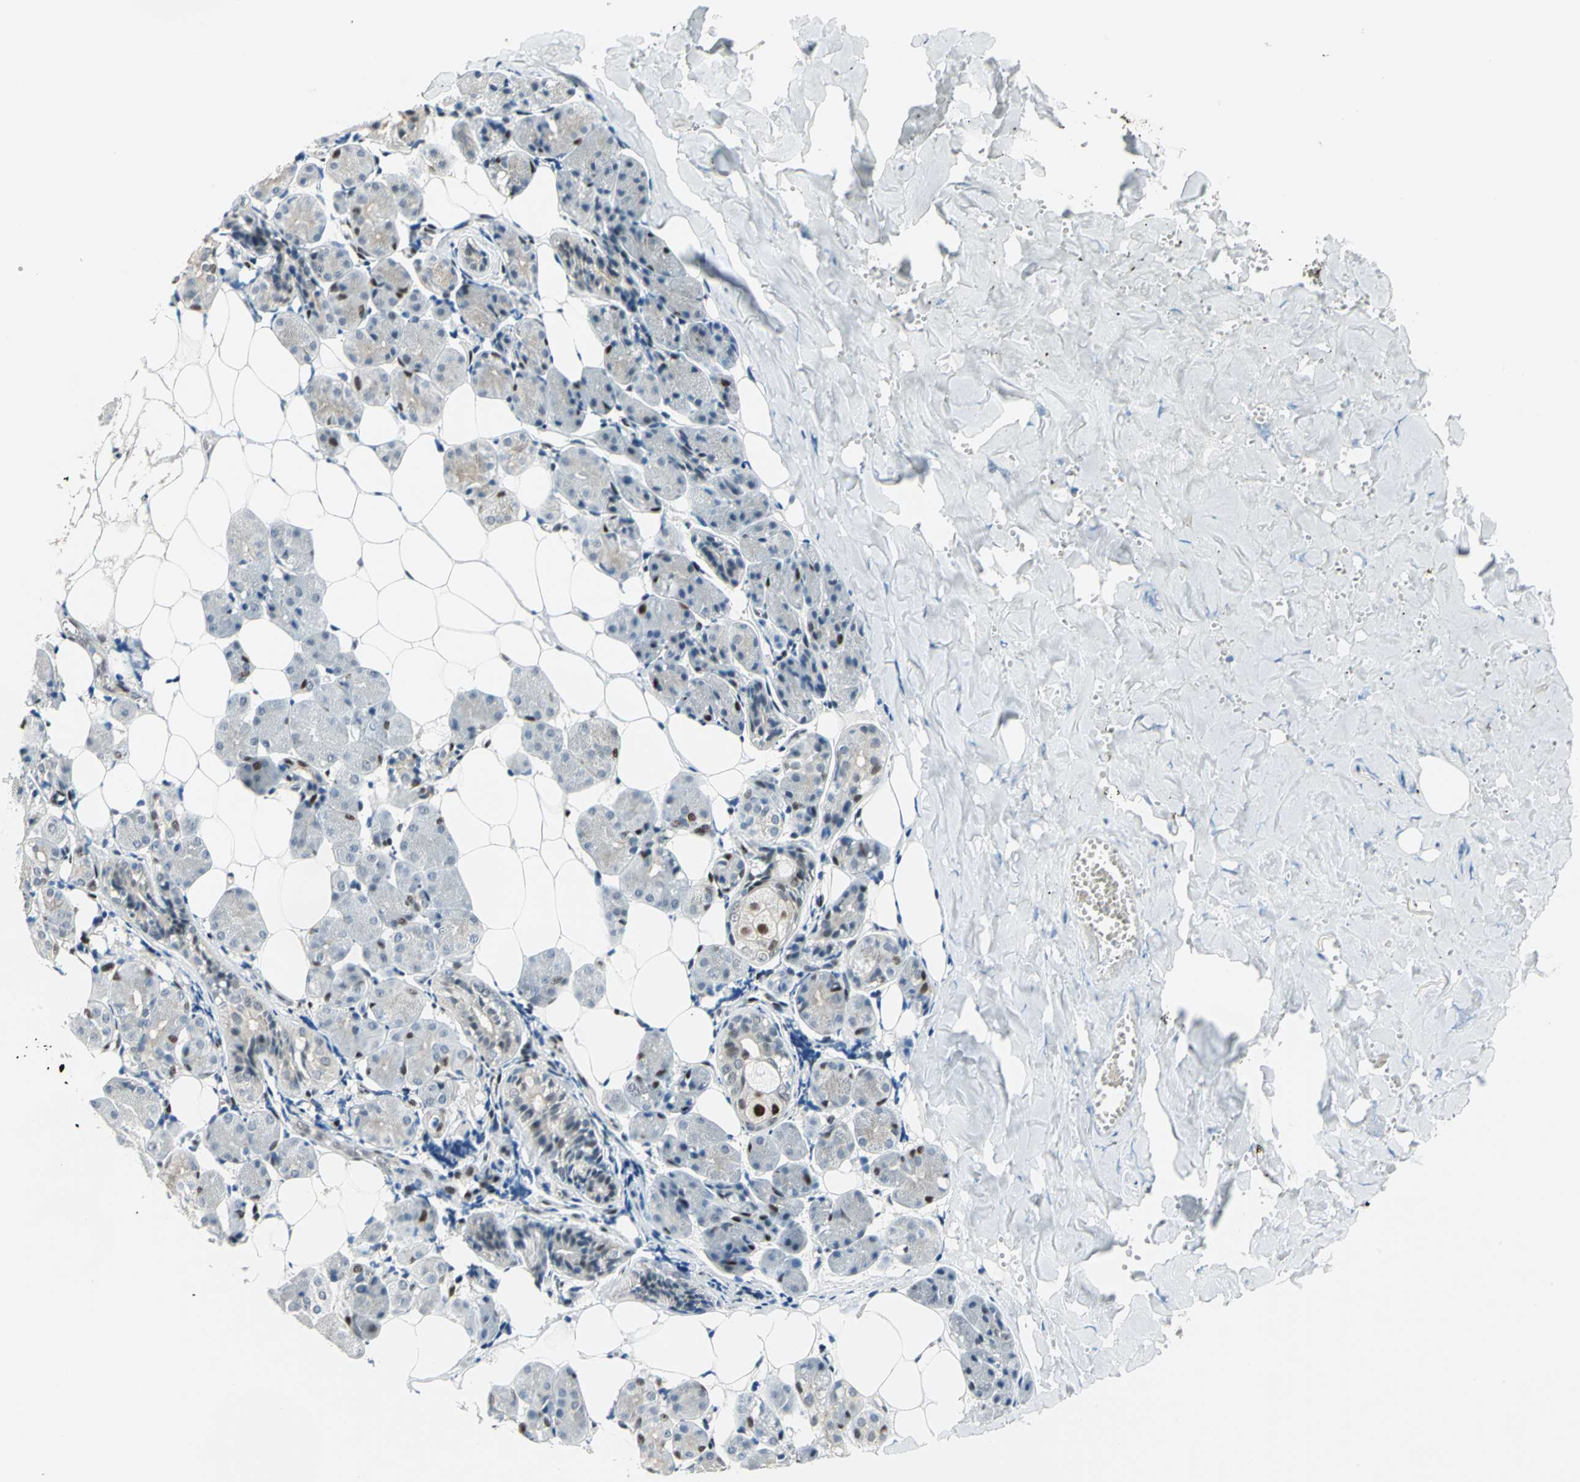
{"staining": {"intensity": "weak", "quantity": "25%-75%", "location": "cytoplasmic/membranous"}, "tissue": "salivary gland", "cell_type": "Glandular cells", "image_type": "normal", "snomed": [{"axis": "morphology", "description": "Normal tissue, NOS"}, {"axis": "morphology", "description": "Adenoma, NOS"}, {"axis": "topography", "description": "Salivary gland"}], "caption": "This micrograph reveals IHC staining of benign human salivary gland, with low weak cytoplasmic/membranous staining in about 25%-75% of glandular cells.", "gene": "RBFOX2", "patient": {"sex": "female", "age": 32}}